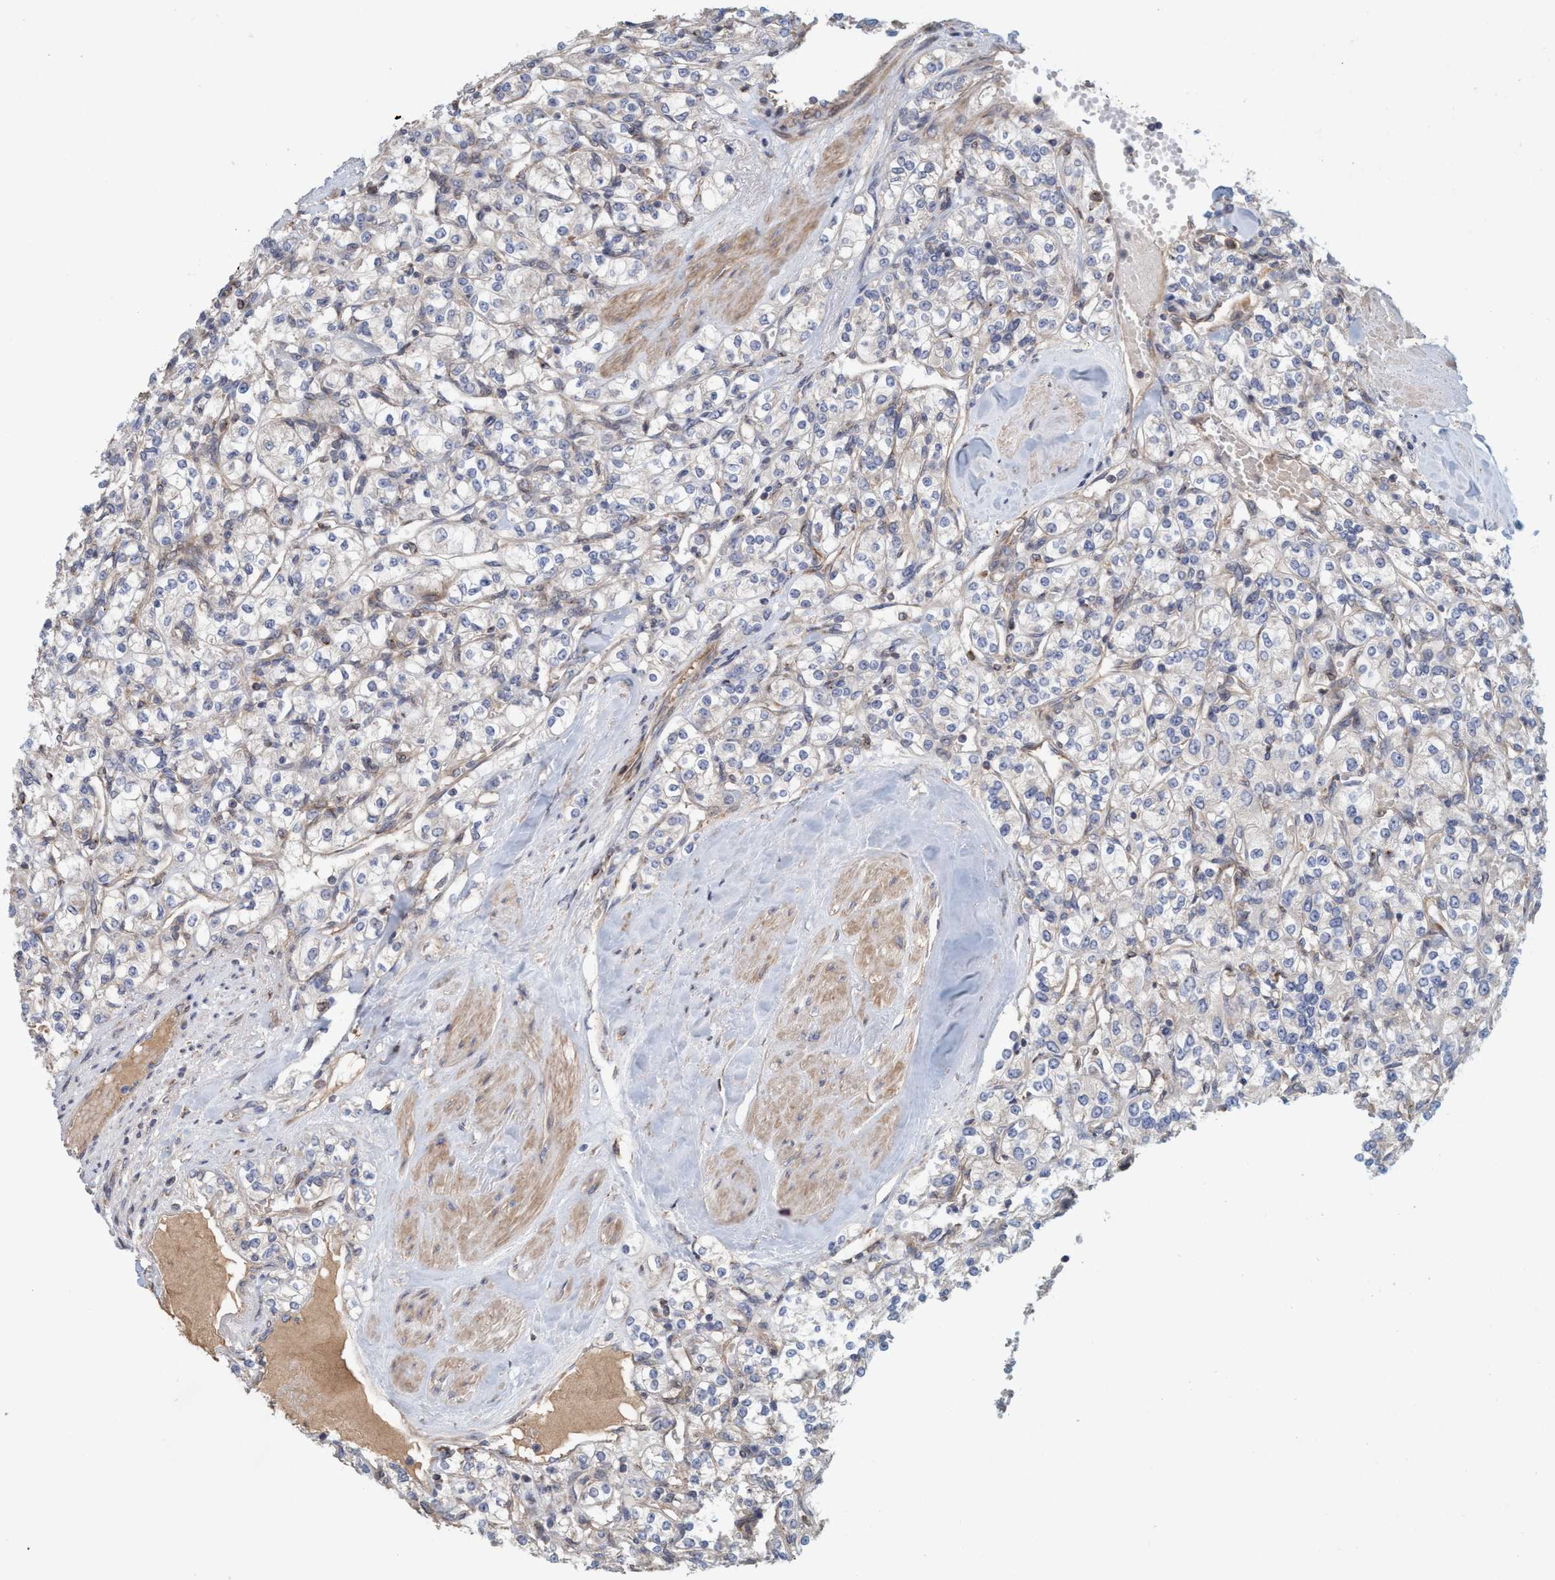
{"staining": {"intensity": "negative", "quantity": "none", "location": "none"}, "tissue": "renal cancer", "cell_type": "Tumor cells", "image_type": "cancer", "snomed": [{"axis": "morphology", "description": "Adenocarcinoma, NOS"}, {"axis": "topography", "description": "Kidney"}], "caption": "DAB (3,3'-diaminobenzidine) immunohistochemical staining of adenocarcinoma (renal) shows no significant positivity in tumor cells.", "gene": "SPECC1", "patient": {"sex": "male", "age": 77}}